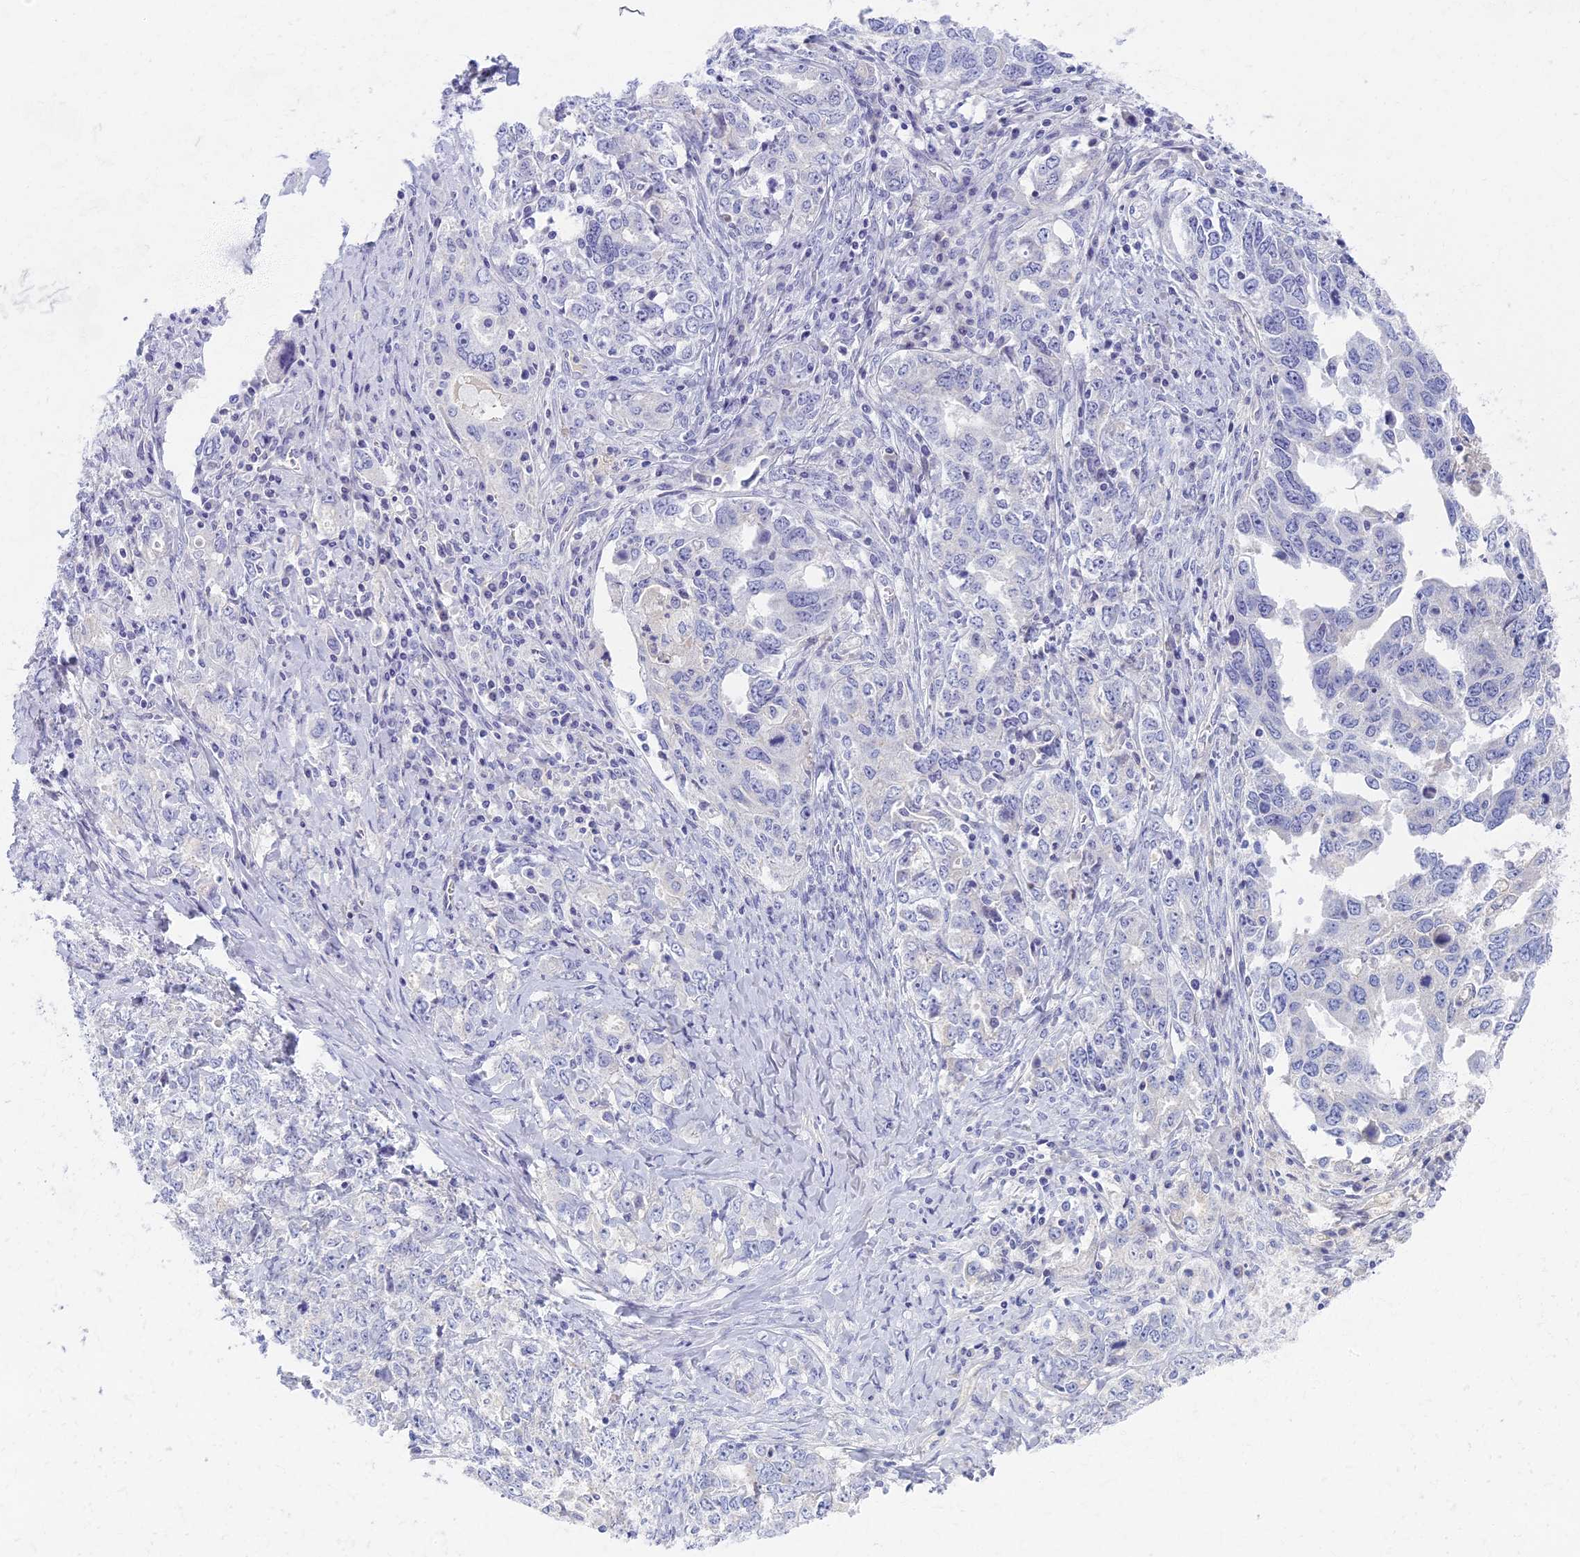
{"staining": {"intensity": "negative", "quantity": "none", "location": "none"}, "tissue": "ovarian cancer", "cell_type": "Tumor cells", "image_type": "cancer", "snomed": [{"axis": "morphology", "description": "Carcinoma, endometroid"}, {"axis": "topography", "description": "Ovary"}], "caption": "High magnification brightfield microscopy of endometroid carcinoma (ovarian) stained with DAB (brown) and counterstained with hematoxylin (blue): tumor cells show no significant expression.", "gene": "AP4E1", "patient": {"sex": "female", "age": 62}}